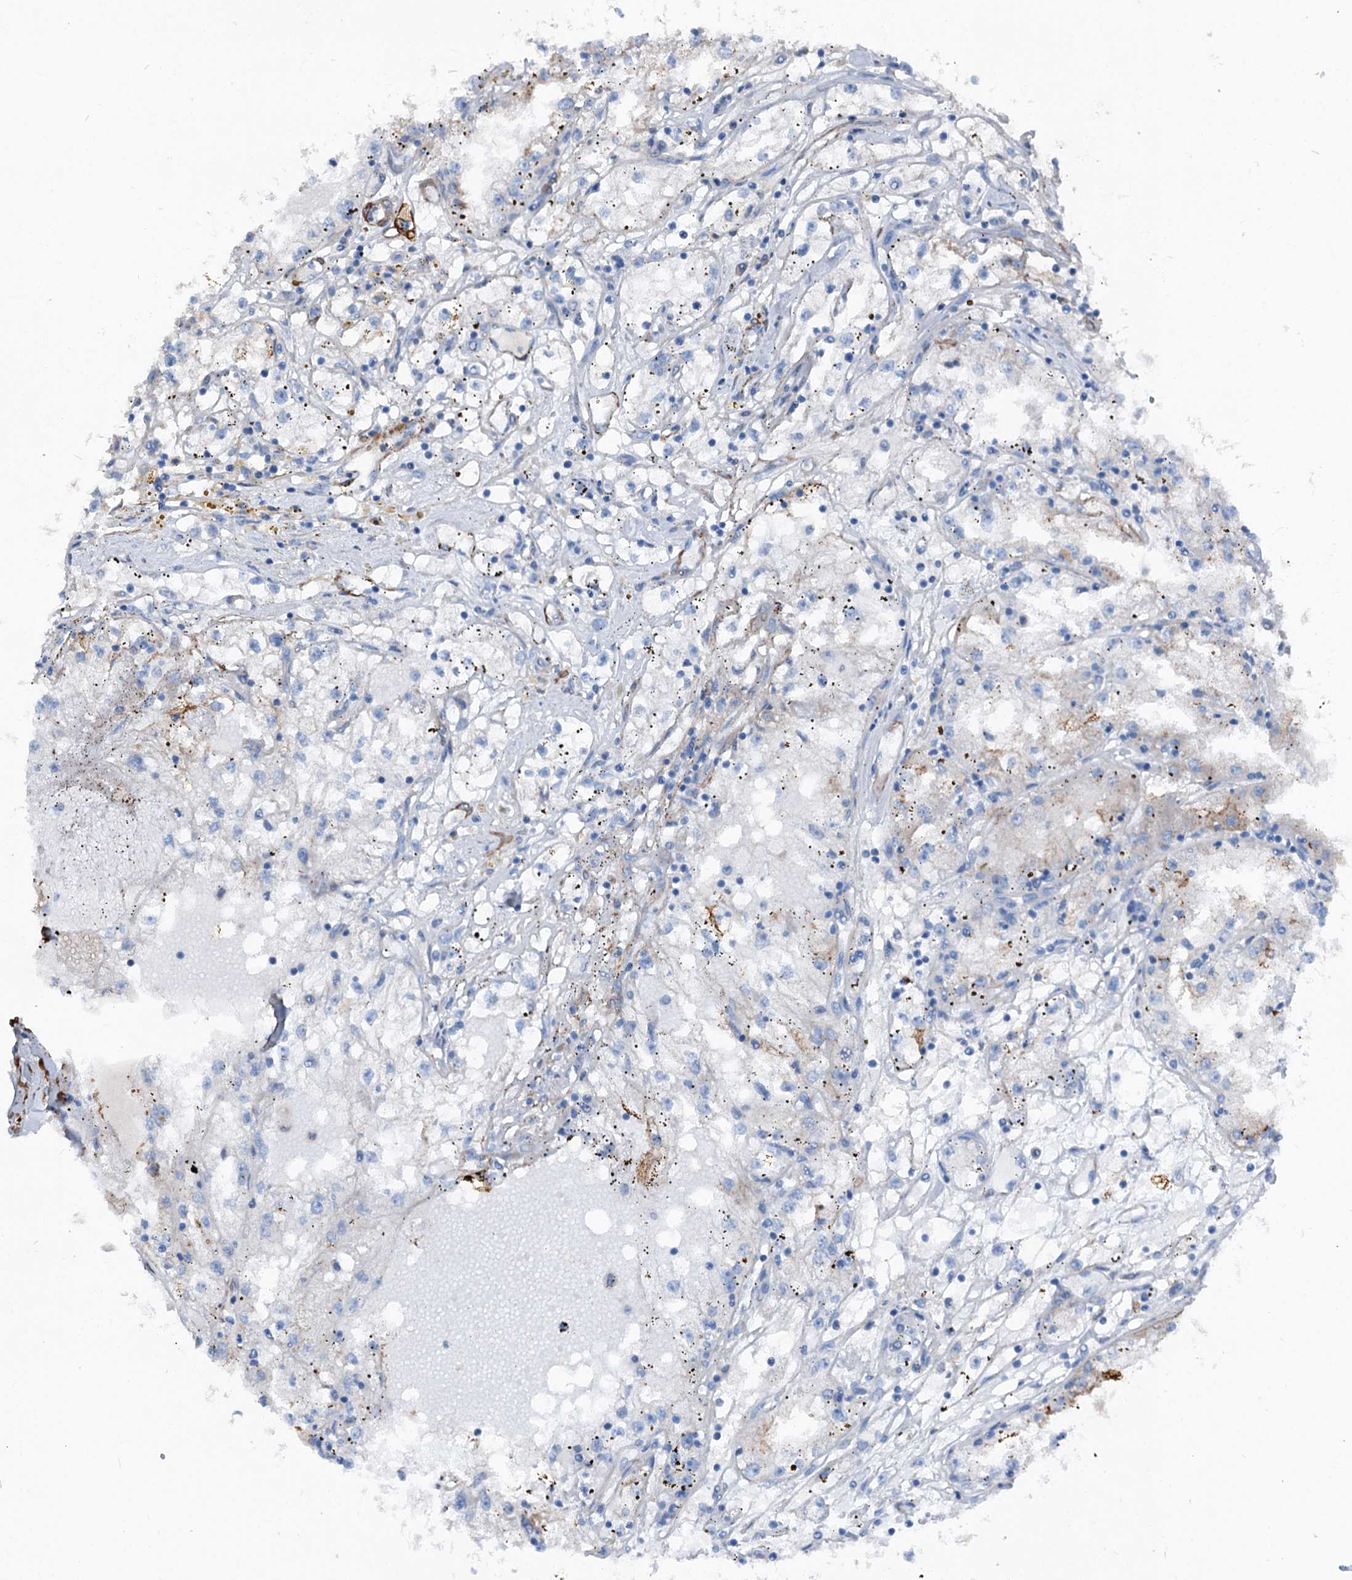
{"staining": {"intensity": "negative", "quantity": "none", "location": "none"}, "tissue": "renal cancer", "cell_type": "Tumor cells", "image_type": "cancer", "snomed": [{"axis": "morphology", "description": "Adenocarcinoma, NOS"}, {"axis": "topography", "description": "Kidney"}], "caption": "This is an immunohistochemistry (IHC) histopathology image of renal cancer. There is no positivity in tumor cells.", "gene": "DDIAS", "patient": {"sex": "male", "age": 56}}